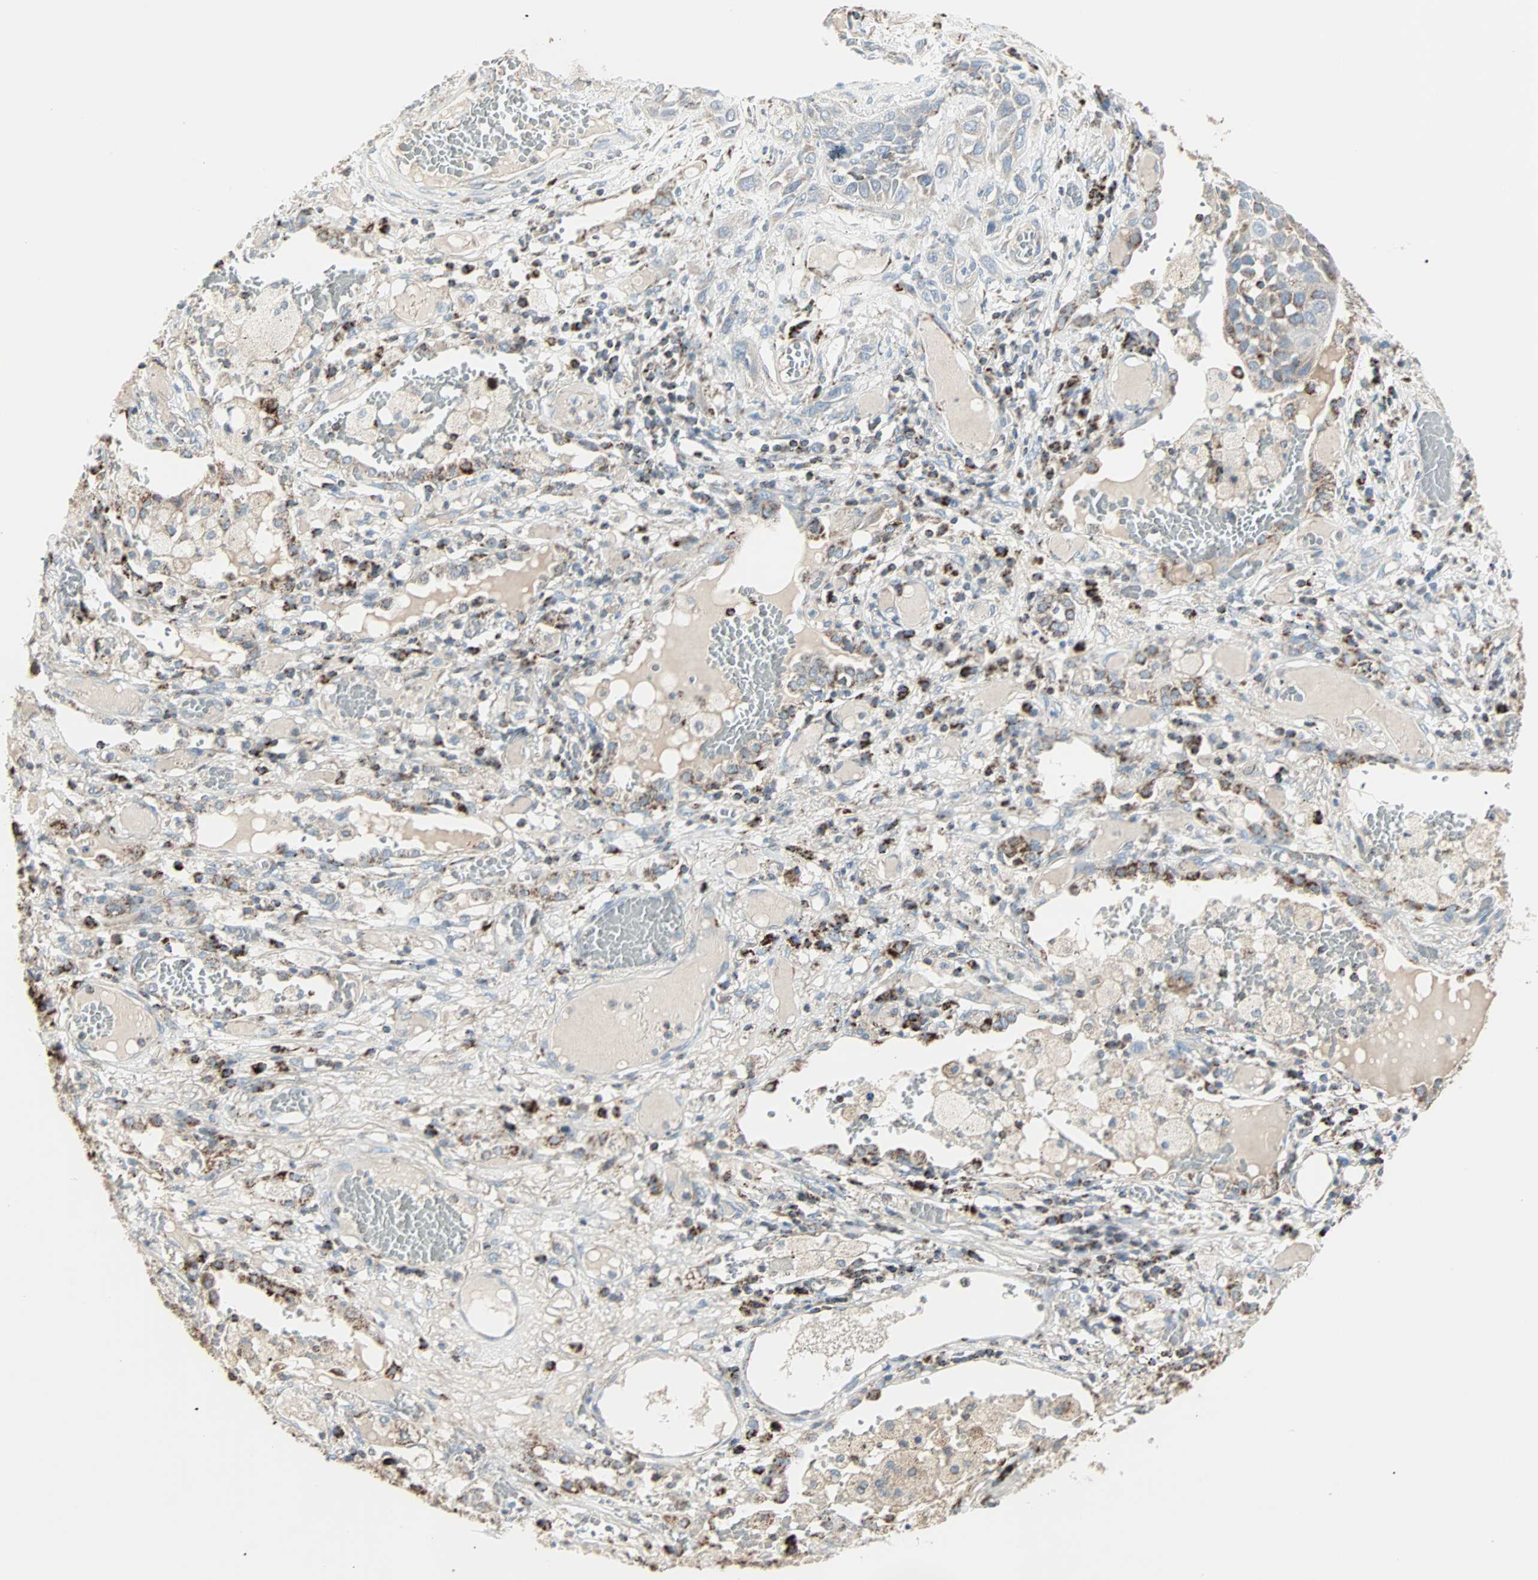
{"staining": {"intensity": "weak", "quantity": "<25%", "location": "cytoplasmic/membranous"}, "tissue": "lung cancer", "cell_type": "Tumor cells", "image_type": "cancer", "snomed": [{"axis": "morphology", "description": "Squamous cell carcinoma, NOS"}, {"axis": "topography", "description": "Lung"}], "caption": "The IHC histopathology image has no significant expression in tumor cells of squamous cell carcinoma (lung) tissue.", "gene": "IDH2", "patient": {"sex": "male", "age": 71}}